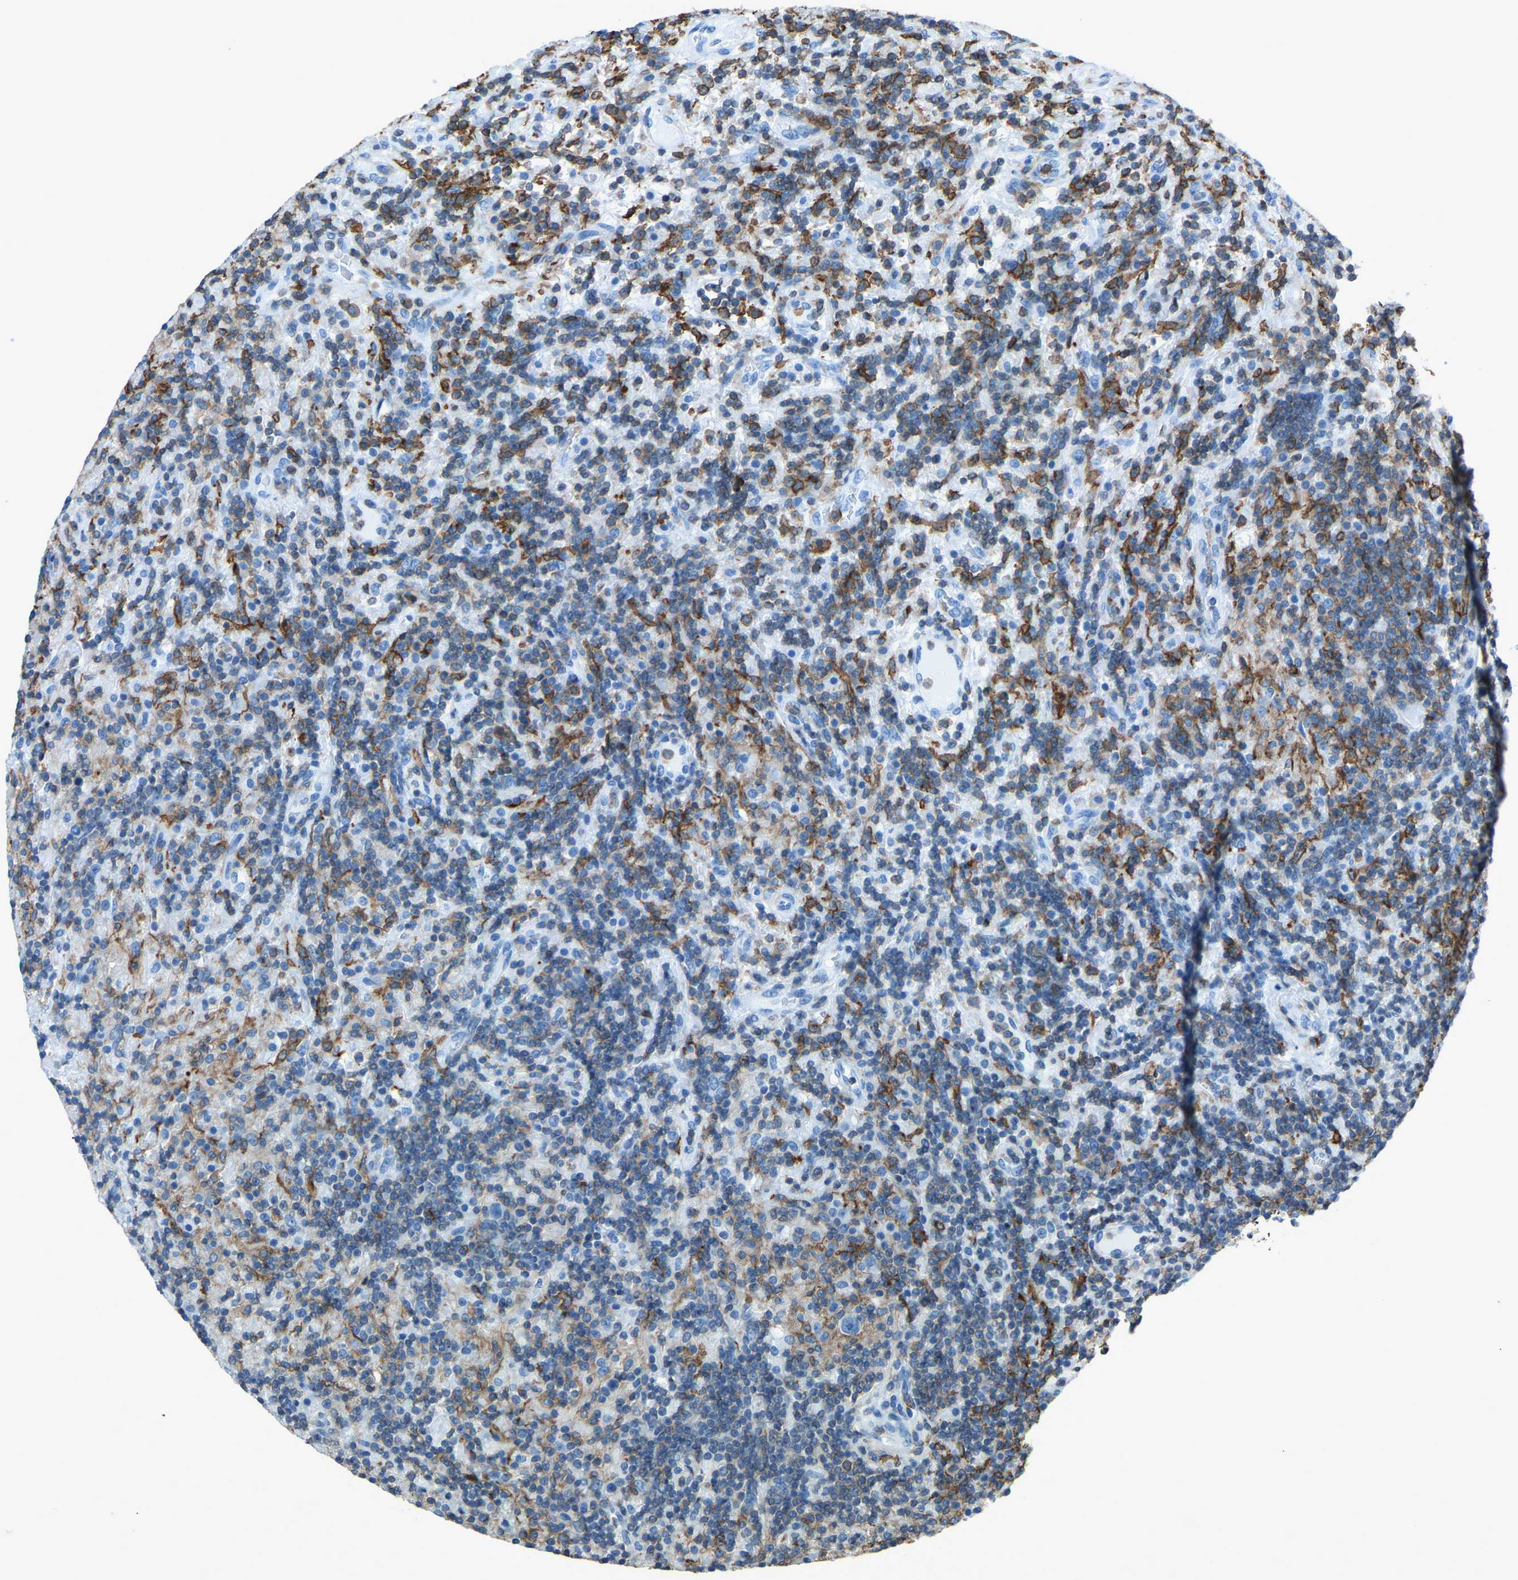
{"staining": {"intensity": "negative", "quantity": "none", "location": "none"}, "tissue": "lymphoma", "cell_type": "Tumor cells", "image_type": "cancer", "snomed": [{"axis": "morphology", "description": "Hodgkin's disease, NOS"}, {"axis": "topography", "description": "Lymph node"}], "caption": "High magnification brightfield microscopy of lymphoma stained with DAB (3,3'-diaminobenzidine) (brown) and counterstained with hematoxylin (blue): tumor cells show no significant expression.", "gene": "LSP1", "patient": {"sex": "male", "age": 70}}